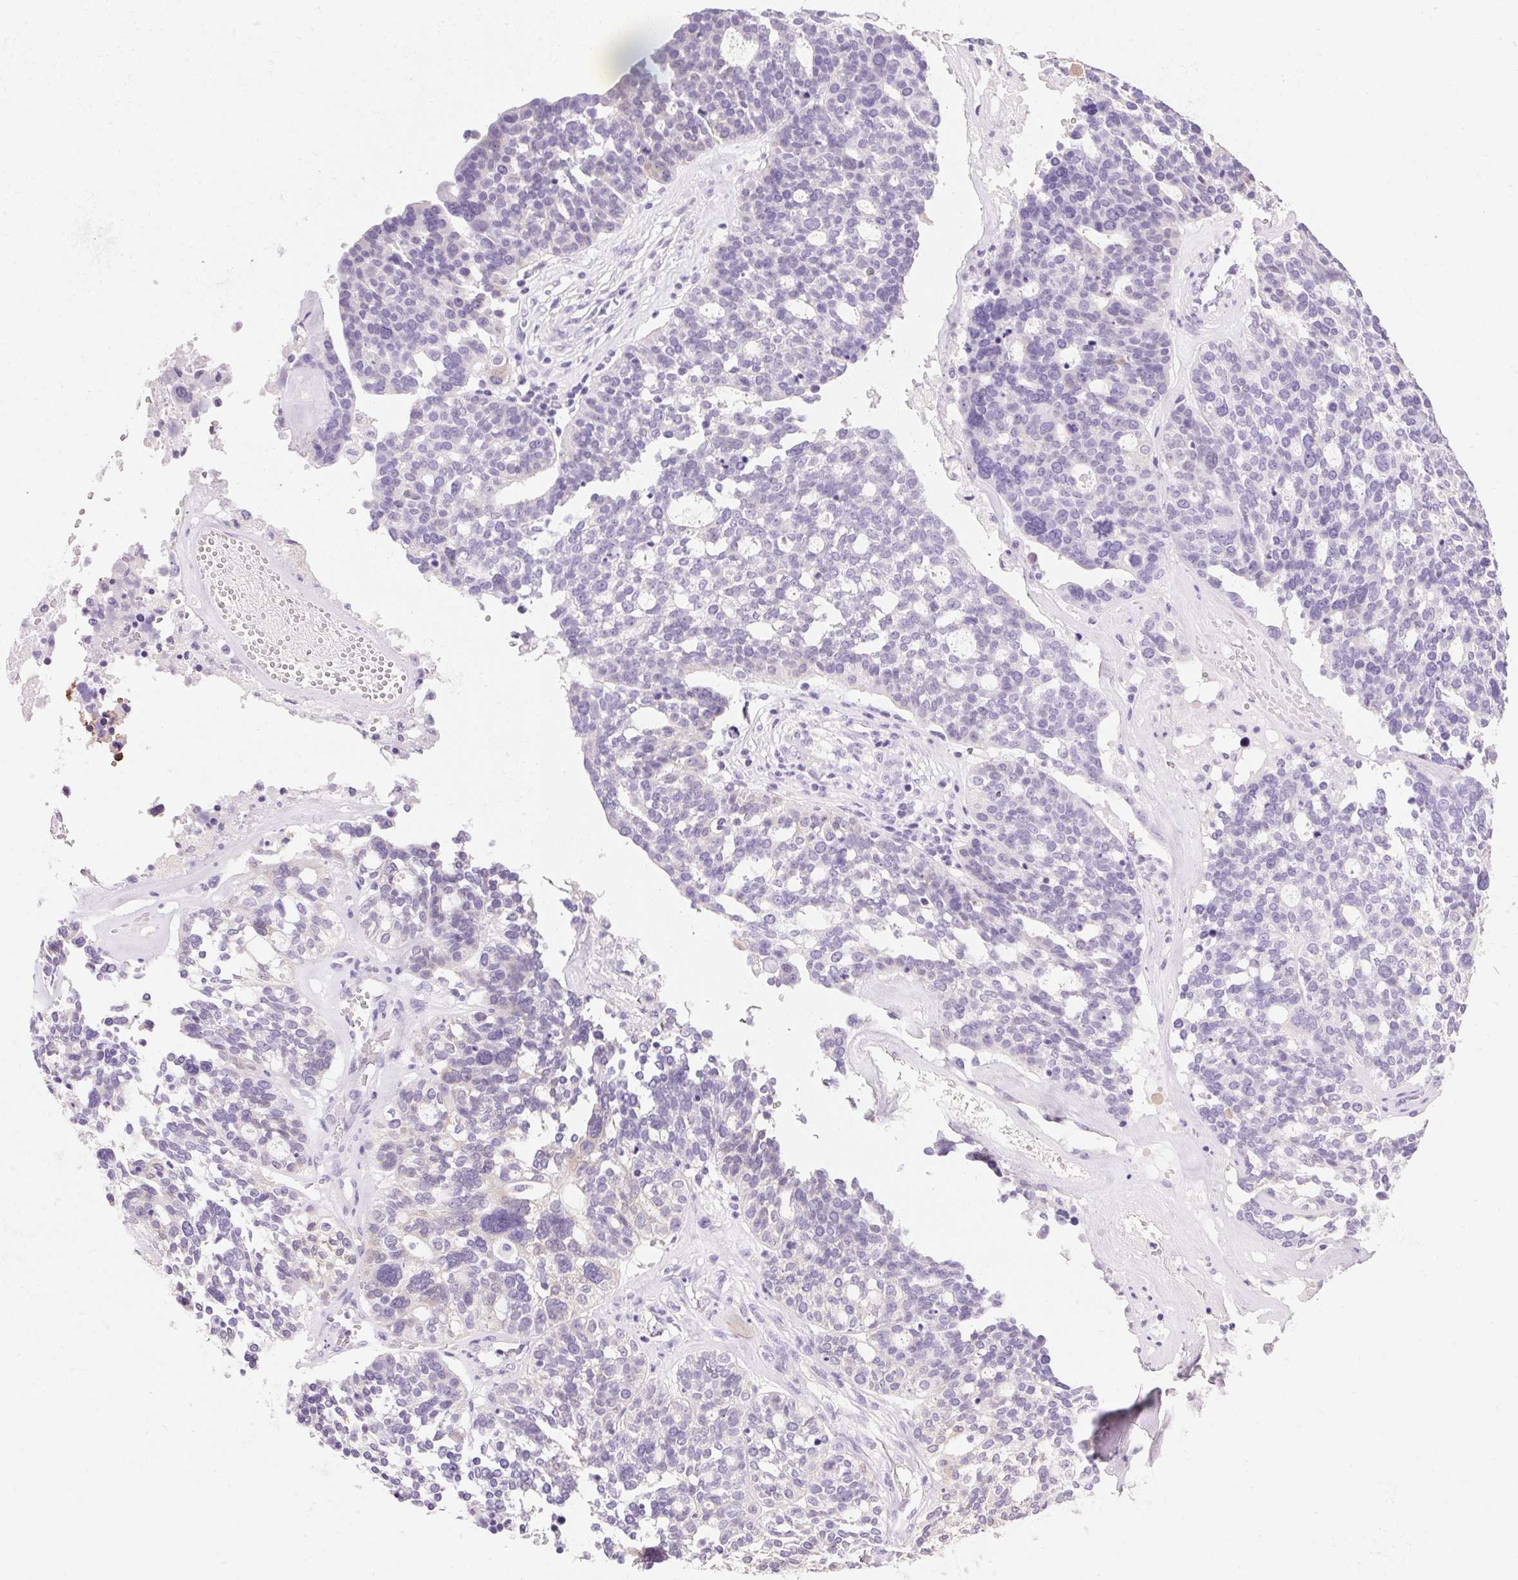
{"staining": {"intensity": "negative", "quantity": "none", "location": "none"}, "tissue": "ovarian cancer", "cell_type": "Tumor cells", "image_type": "cancer", "snomed": [{"axis": "morphology", "description": "Cystadenocarcinoma, serous, NOS"}, {"axis": "topography", "description": "Ovary"}], "caption": "Ovarian cancer (serous cystadenocarcinoma) was stained to show a protein in brown. There is no significant expression in tumor cells. The staining is performed using DAB brown chromogen with nuclei counter-stained in using hematoxylin.", "gene": "DHCR24", "patient": {"sex": "female", "age": 59}}